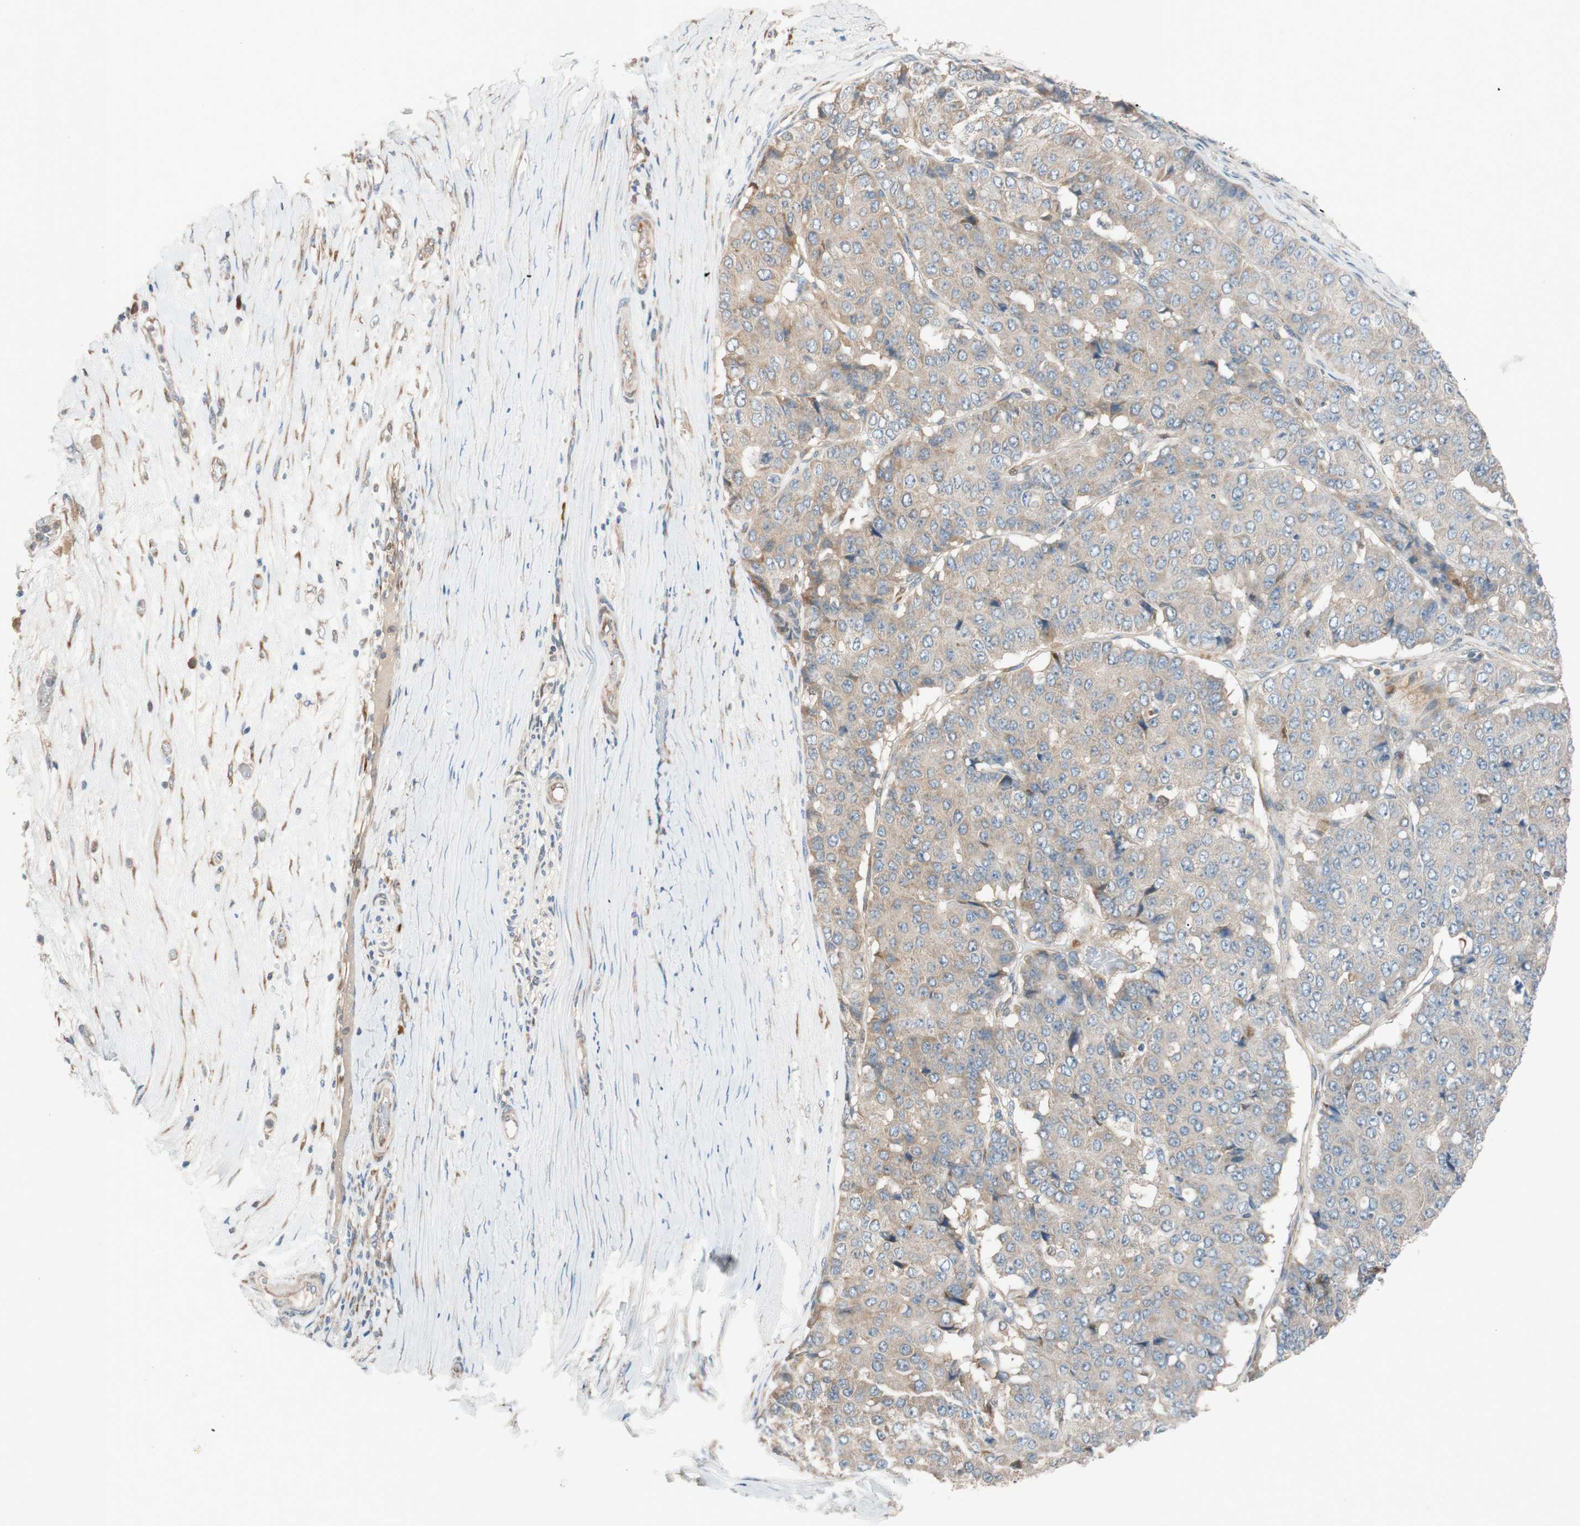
{"staining": {"intensity": "moderate", "quantity": ">75%", "location": "cytoplasmic/membranous"}, "tissue": "pancreatic cancer", "cell_type": "Tumor cells", "image_type": "cancer", "snomed": [{"axis": "morphology", "description": "Adenocarcinoma, NOS"}, {"axis": "topography", "description": "Pancreas"}], "caption": "A high-resolution photomicrograph shows IHC staining of pancreatic cancer (adenocarcinoma), which displays moderate cytoplasmic/membranous positivity in about >75% of tumor cells. (DAB IHC, brown staining for protein, blue staining for nuclei).", "gene": "FAAH", "patient": {"sex": "male", "age": 50}}